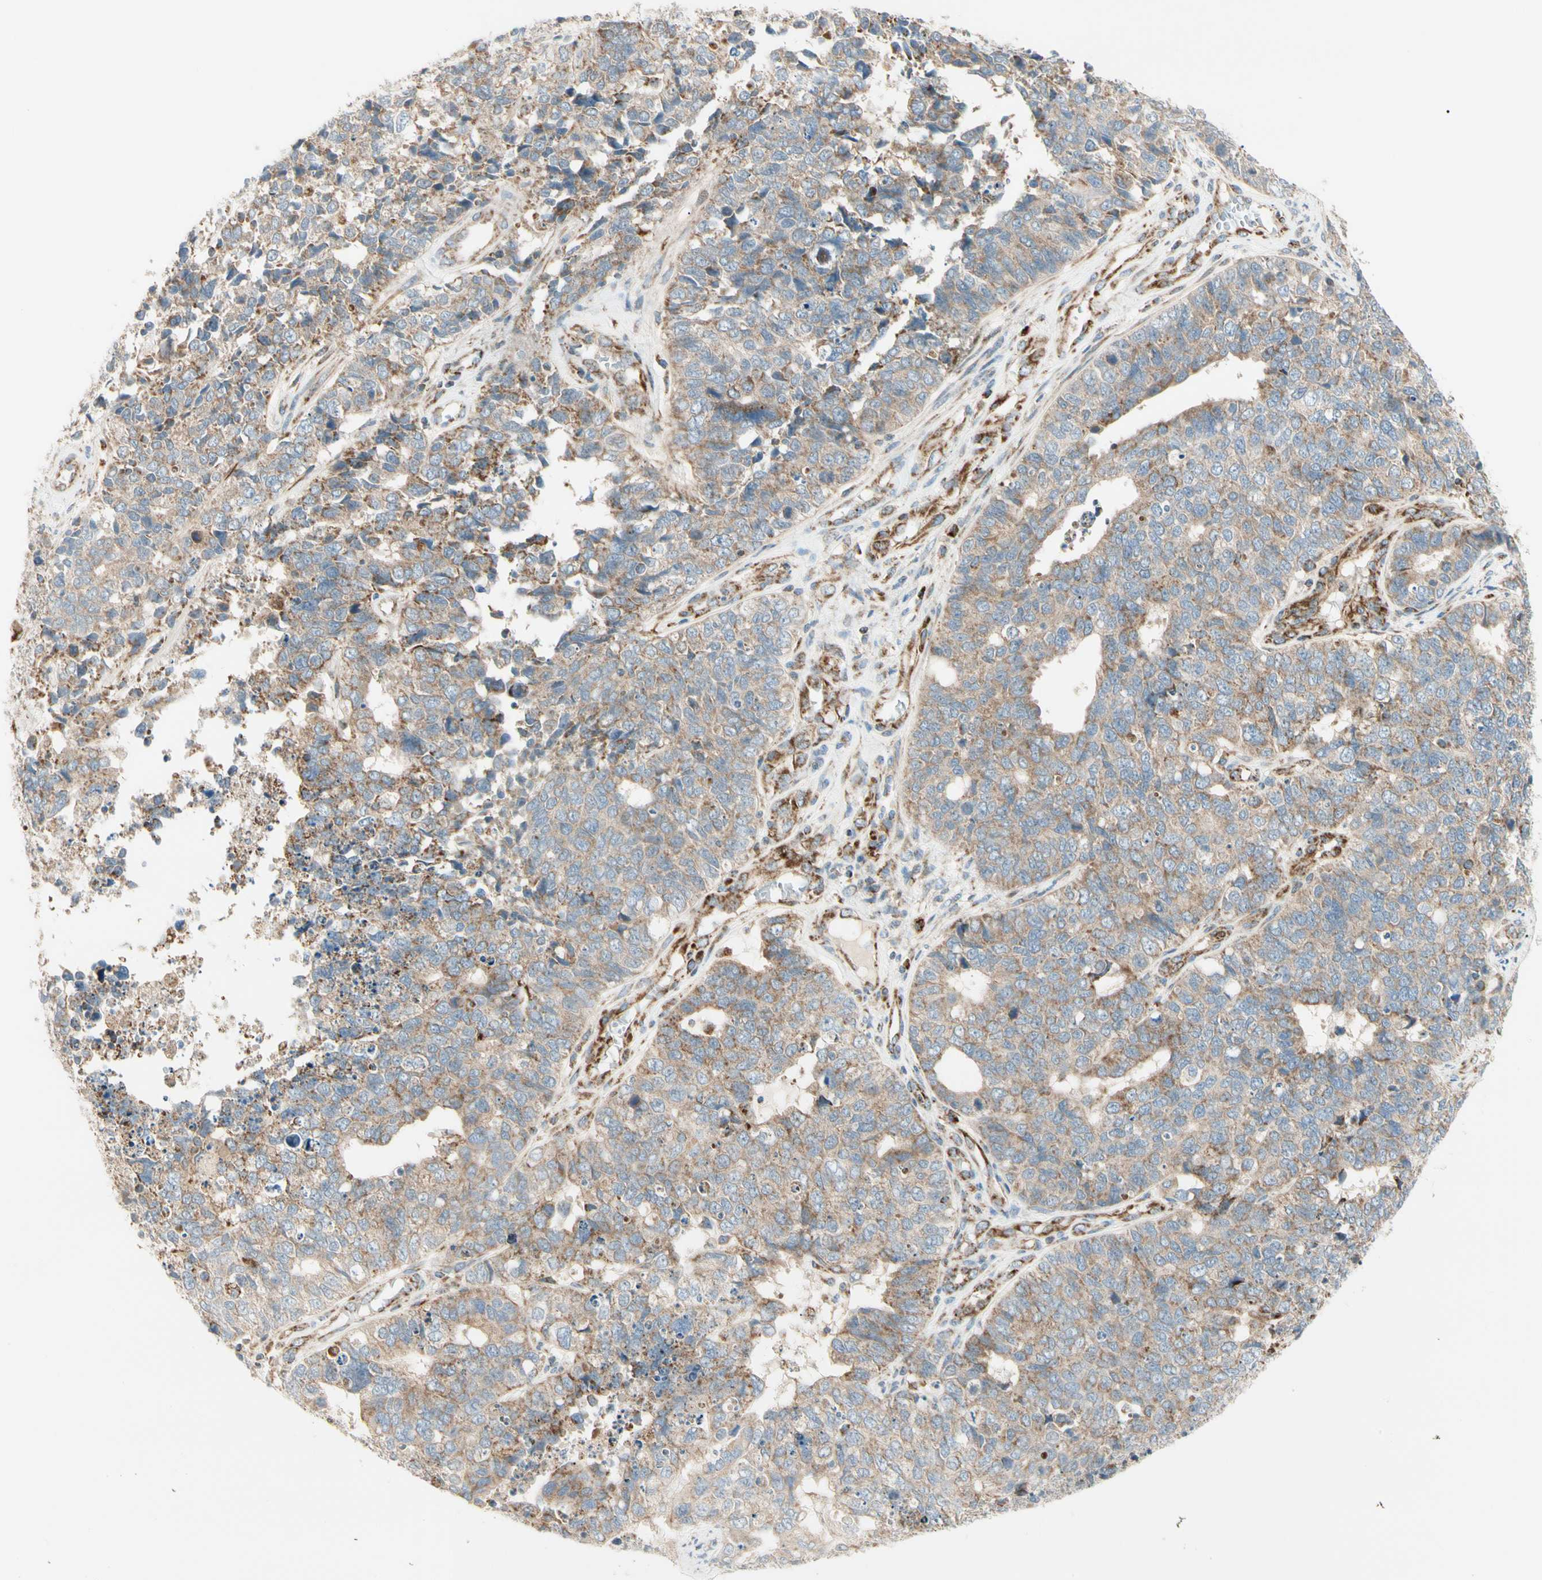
{"staining": {"intensity": "moderate", "quantity": ">75%", "location": "cytoplasmic/membranous"}, "tissue": "cervical cancer", "cell_type": "Tumor cells", "image_type": "cancer", "snomed": [{"axis": "morphology", "description": "Squamous cell carcinoma, NOS"}, {"axis": "topography", "description": "Cervix"}], "caption": "Cervical cancer (squamous cell carcinoma) stained with a brown dye demonstrates moderate cytoplasmic/membranous positive staining in approximately >75% of tumor cells.", "gene": "TBC1D10A", "patient": {"sex": "female", "age": 63}}